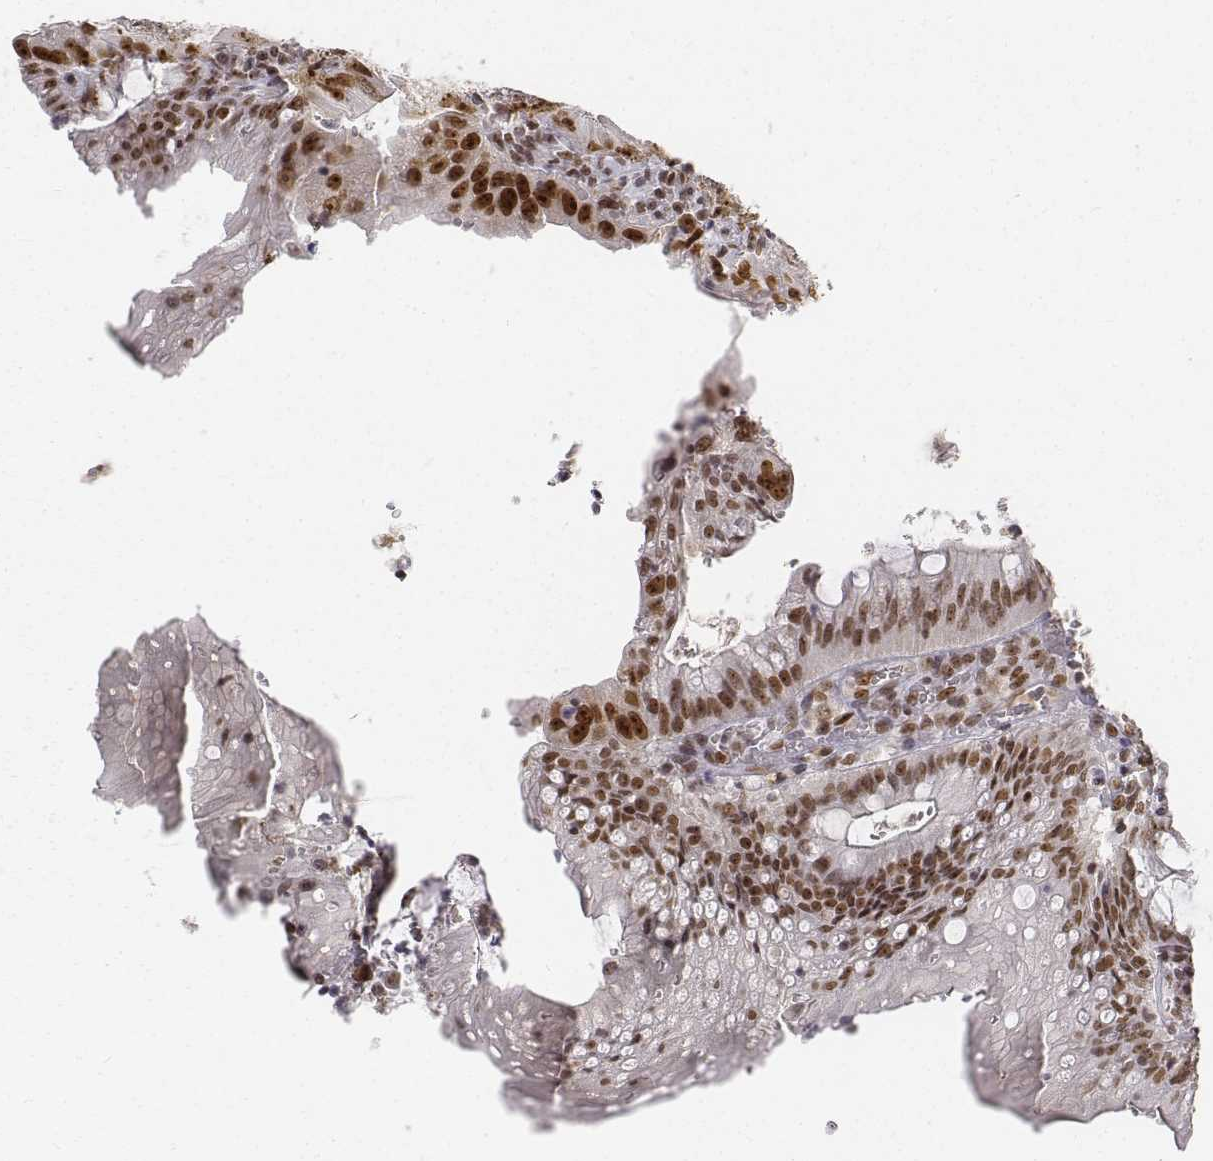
{"staining": {"intensity": "strong", "quantity": ">75%", "location": "nuclear"}, "tissue": "colorectal cancer", "cell_type": "Tumor cells", "image_type": "cancer", "snomed": [{"axis": "morphology", "description": "Adenocarcinoma, NOS"}, {"axis": "topography", "description": "Colon"}], "caption": "Protein expression analysis of colorectal cancer (adenocarcinoma) shows strong nuclear expression in approximately >75% of tumor cells.", "gene": "PHF6", "patient": {"sex": "male", "age": 67}}